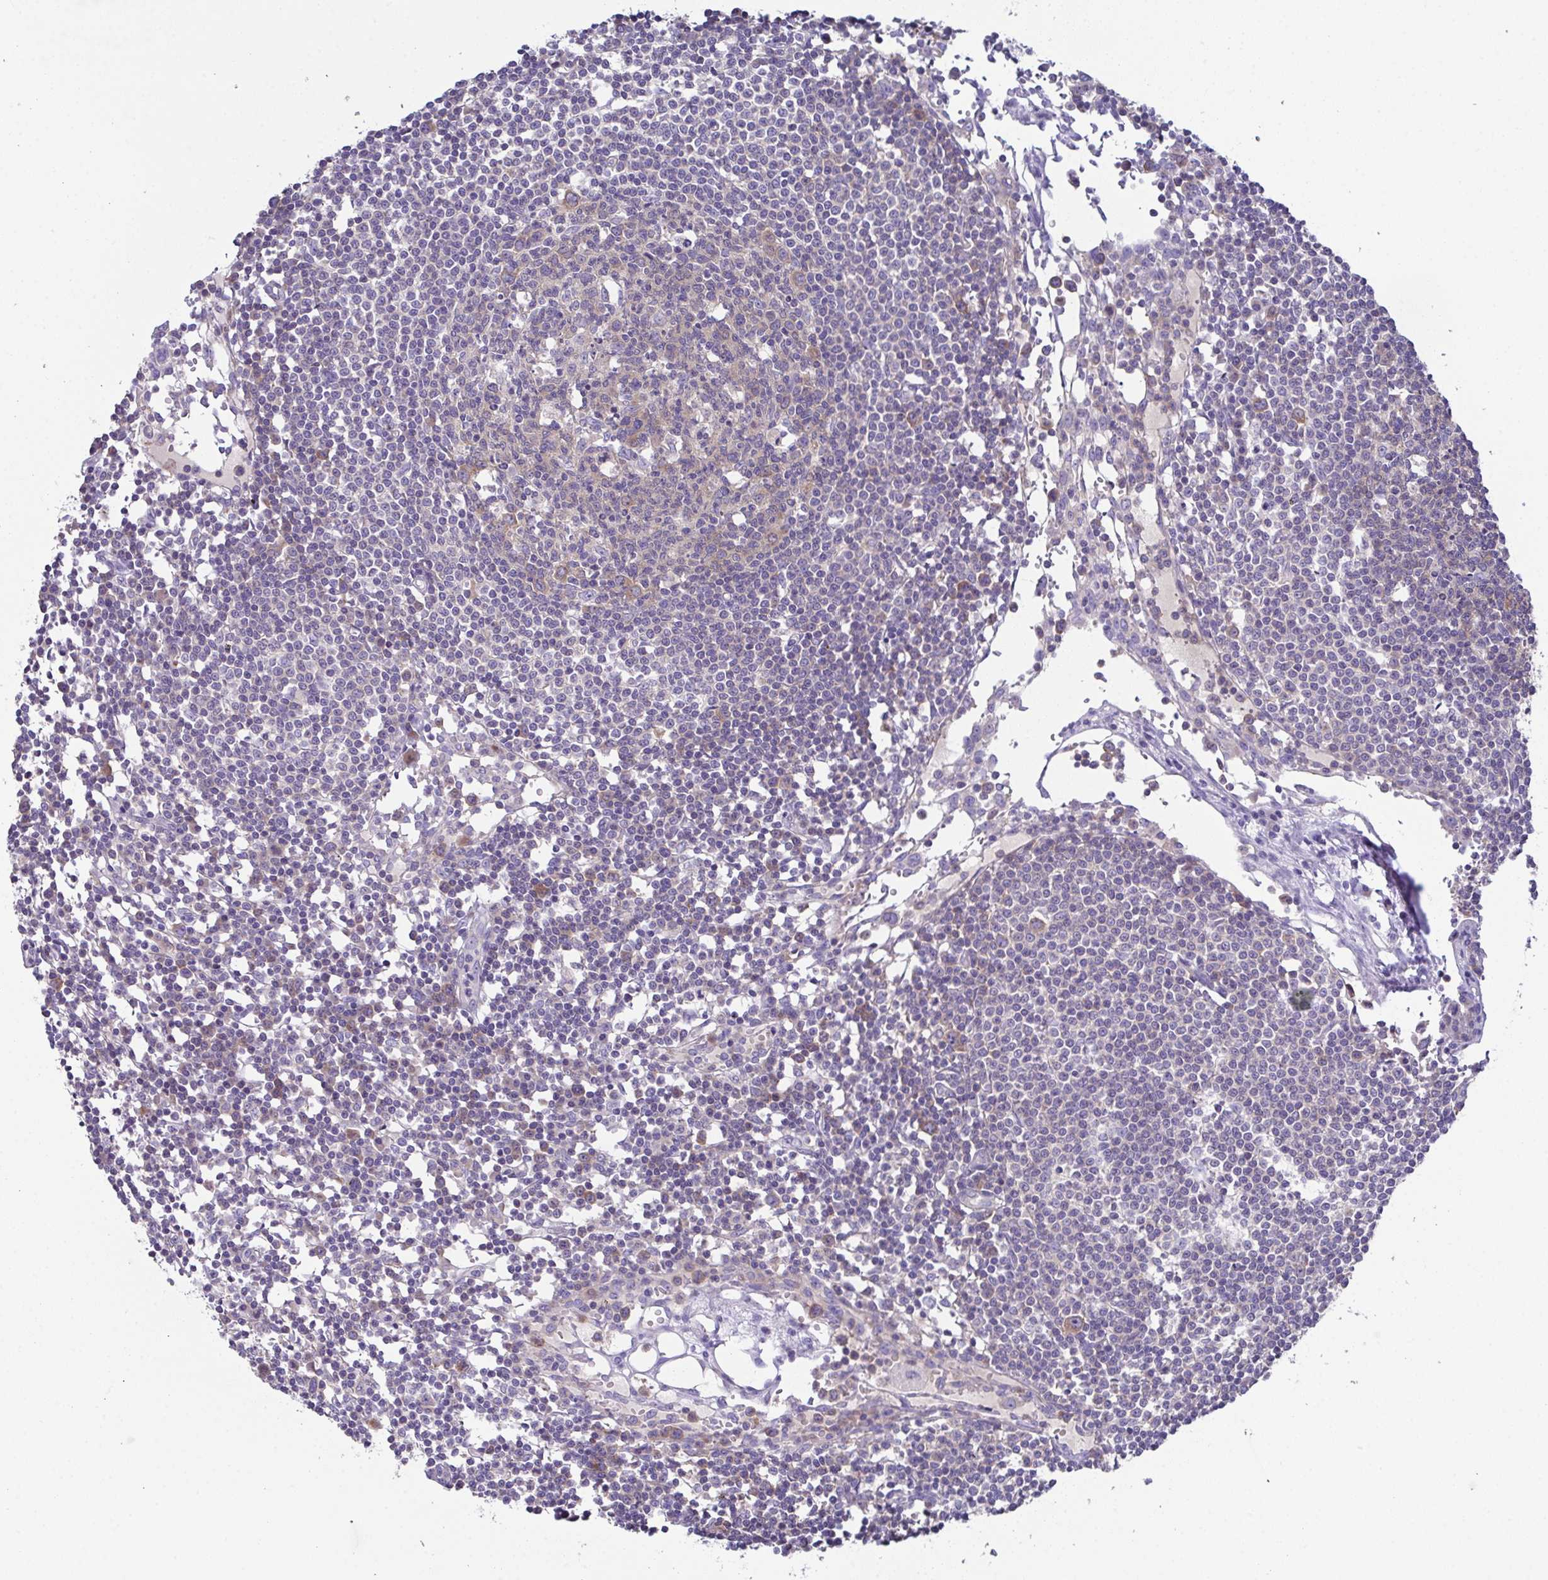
{"staining": {"intensity": "weak", "quantity": "<25%", "location": "cytoplasmic/membranous"}, "tissue": "lymph node", "cell_type": "Germinal center cells", "image_type": "normal", "snomed": [{"axis": "morphology", "description": "Normal tissue, NOS"}, {"axis": "topography", "description": "Lymph node"}], "caption": "The micrograph exhibits no staining of germinal center cells in unremarkable lymph node.", "gene": "CFAP97D1", "patient": {"sex": "female", "age": 78}}